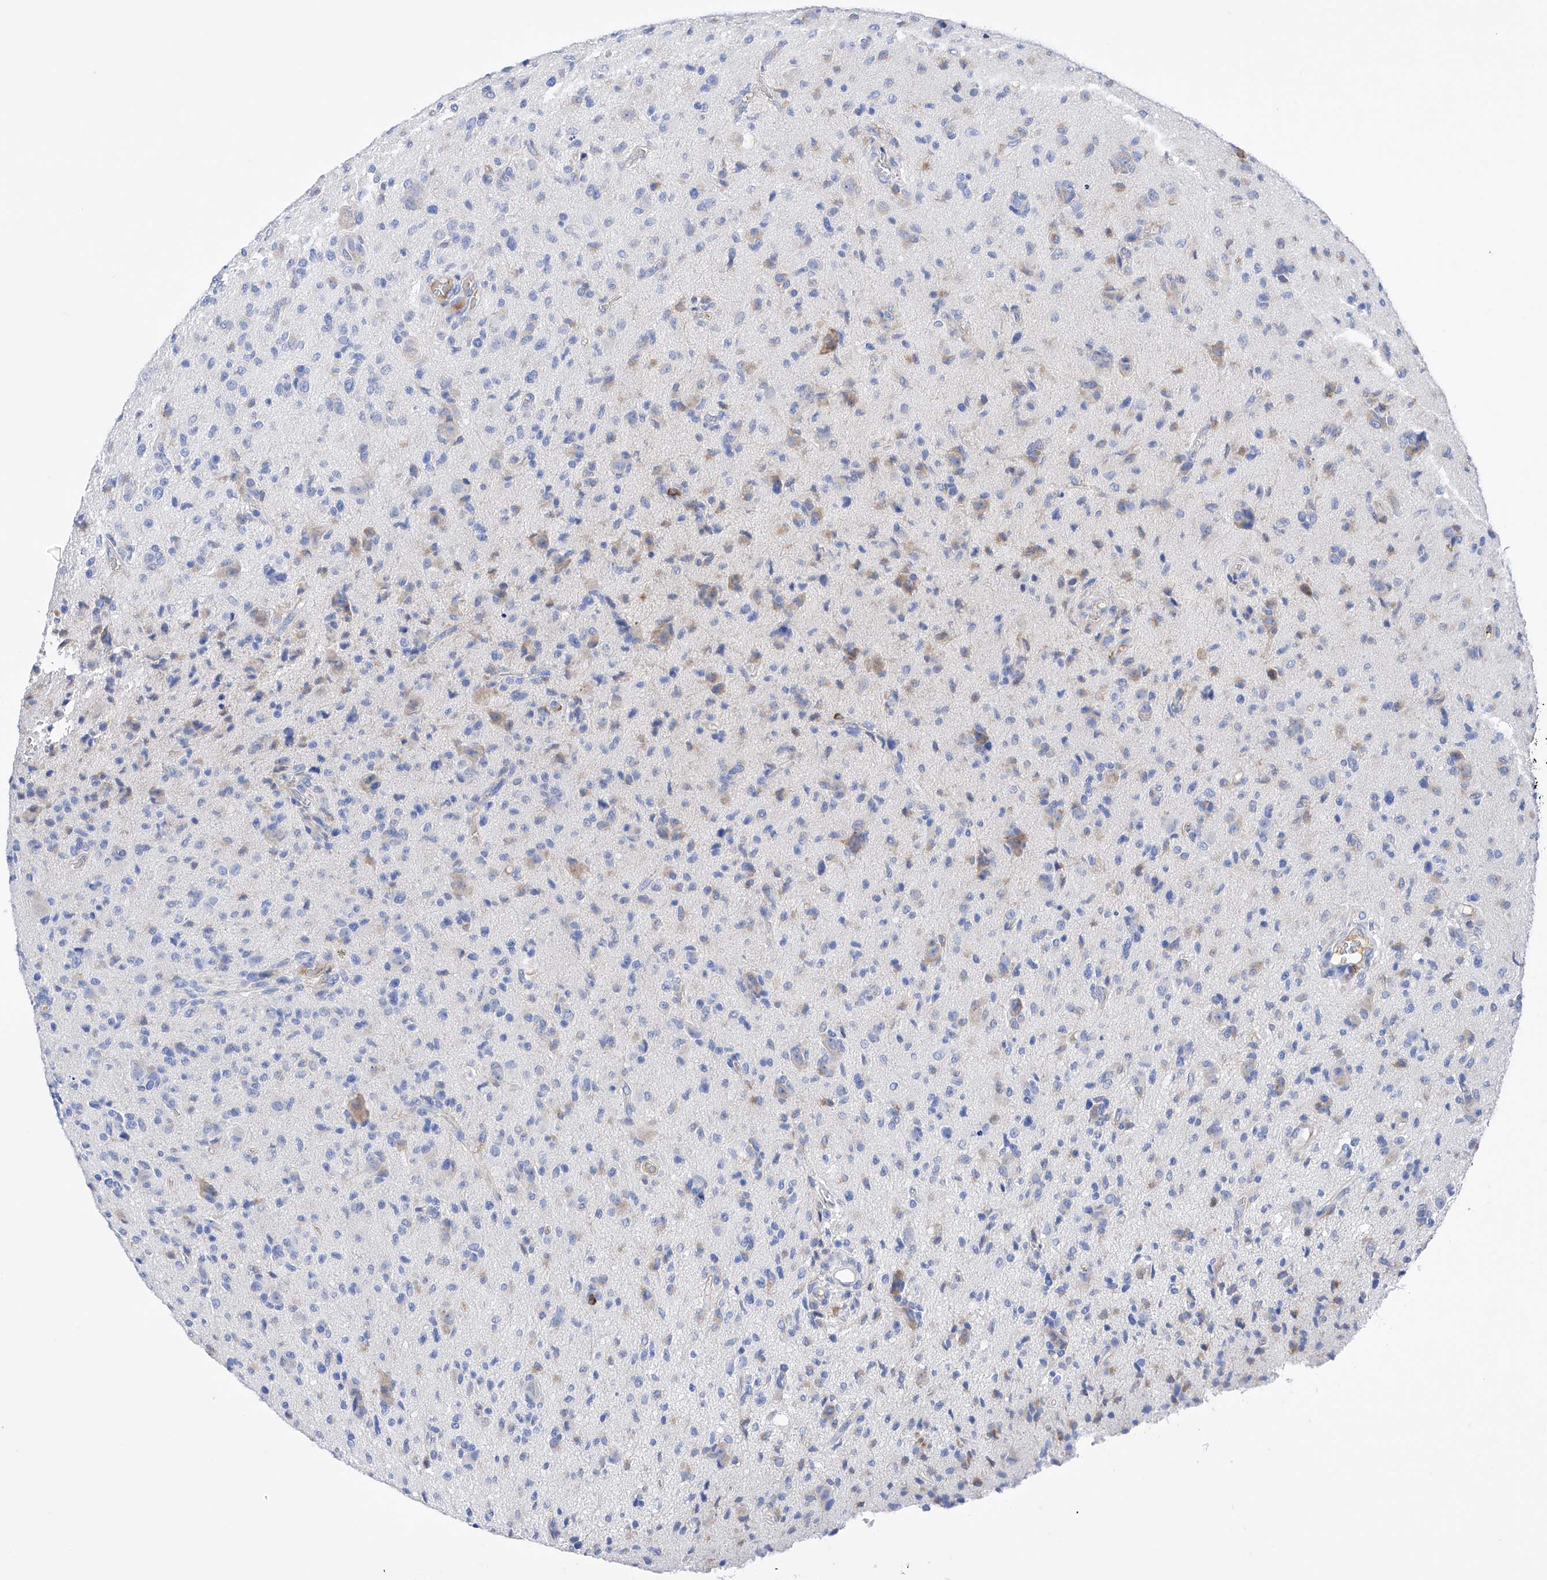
{"staining": {"intensity": "negative", "quantity": "none", "location": "none"}, "tissue": "glioma", "cell_type": "Tumor cells", "image_type": "cancer", "snomed": [{"axis": "morphology", "description": "Glioma, malignant, High grade"}, {"axis": "topography", "description": "Brain"}], "caption": "Immunohistochemical staining of human malignant high-grade glioma exhibits no significant staining in tumor cells.", "gene": "PDIA5", "patient": {"sex": "female", "age": 57}}